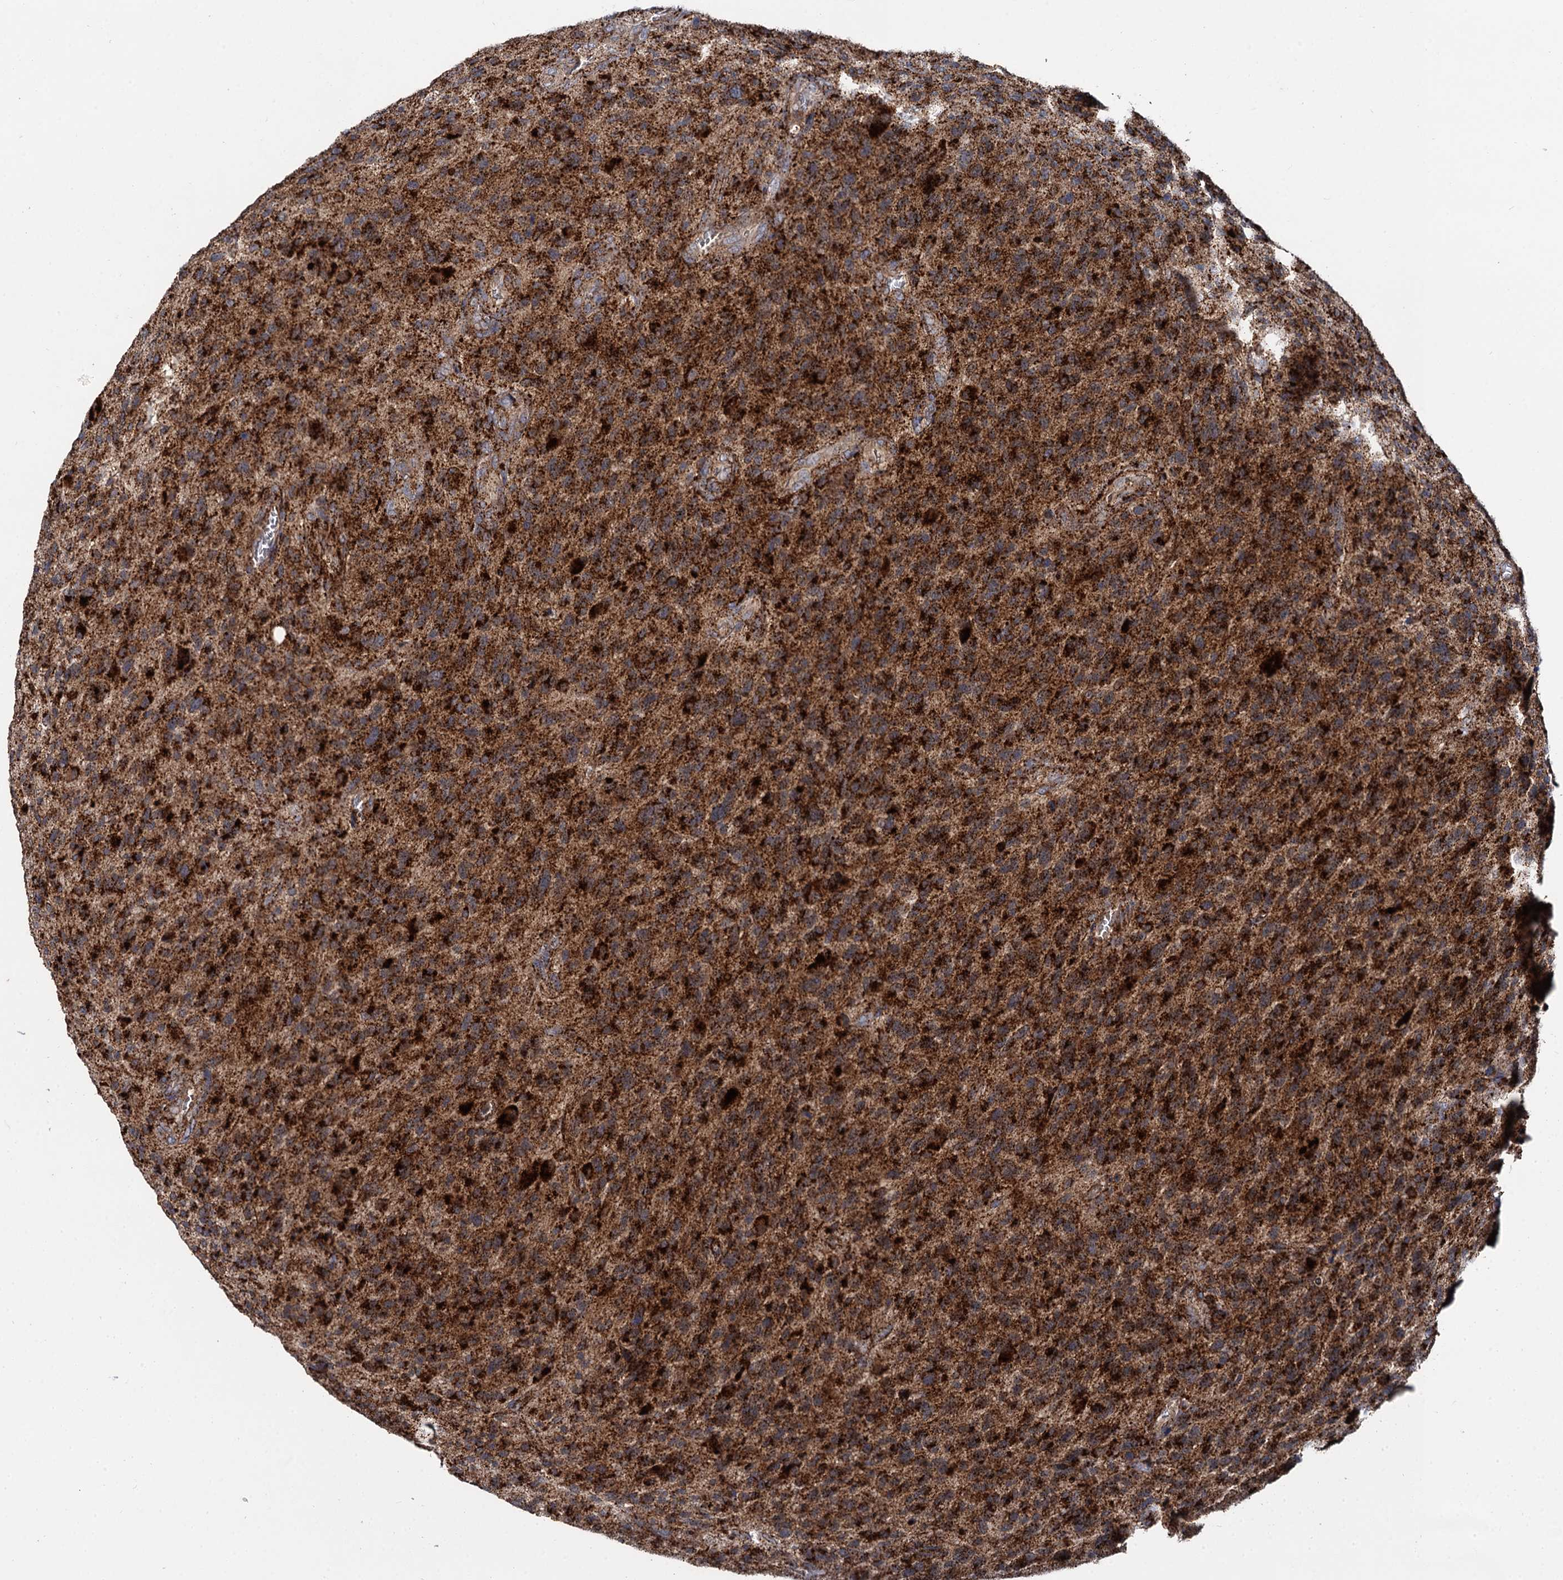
{"staining": {"intensity": "strong", "quantity": ">75%", "location": "cytoplasmic/membranous"}, "tissue": "glioma", "cell_type": "Tumor cells", "image_type": "cancer", "snomed": [{"axis": "morphology", "description": "Glioma, malignant, High grade"}, {"axis": "topography", "description": "Brain"}], "caption": "Tumor cells demonstrate high levels of strong cytoplasmic/membranous expression in approximately >75% of cells in human glioma. (brown staining indicates protein expression, while blue staining denotes nuclei).", "gene": "GBA1", "patient": {"sex": "male", "age": 47}}